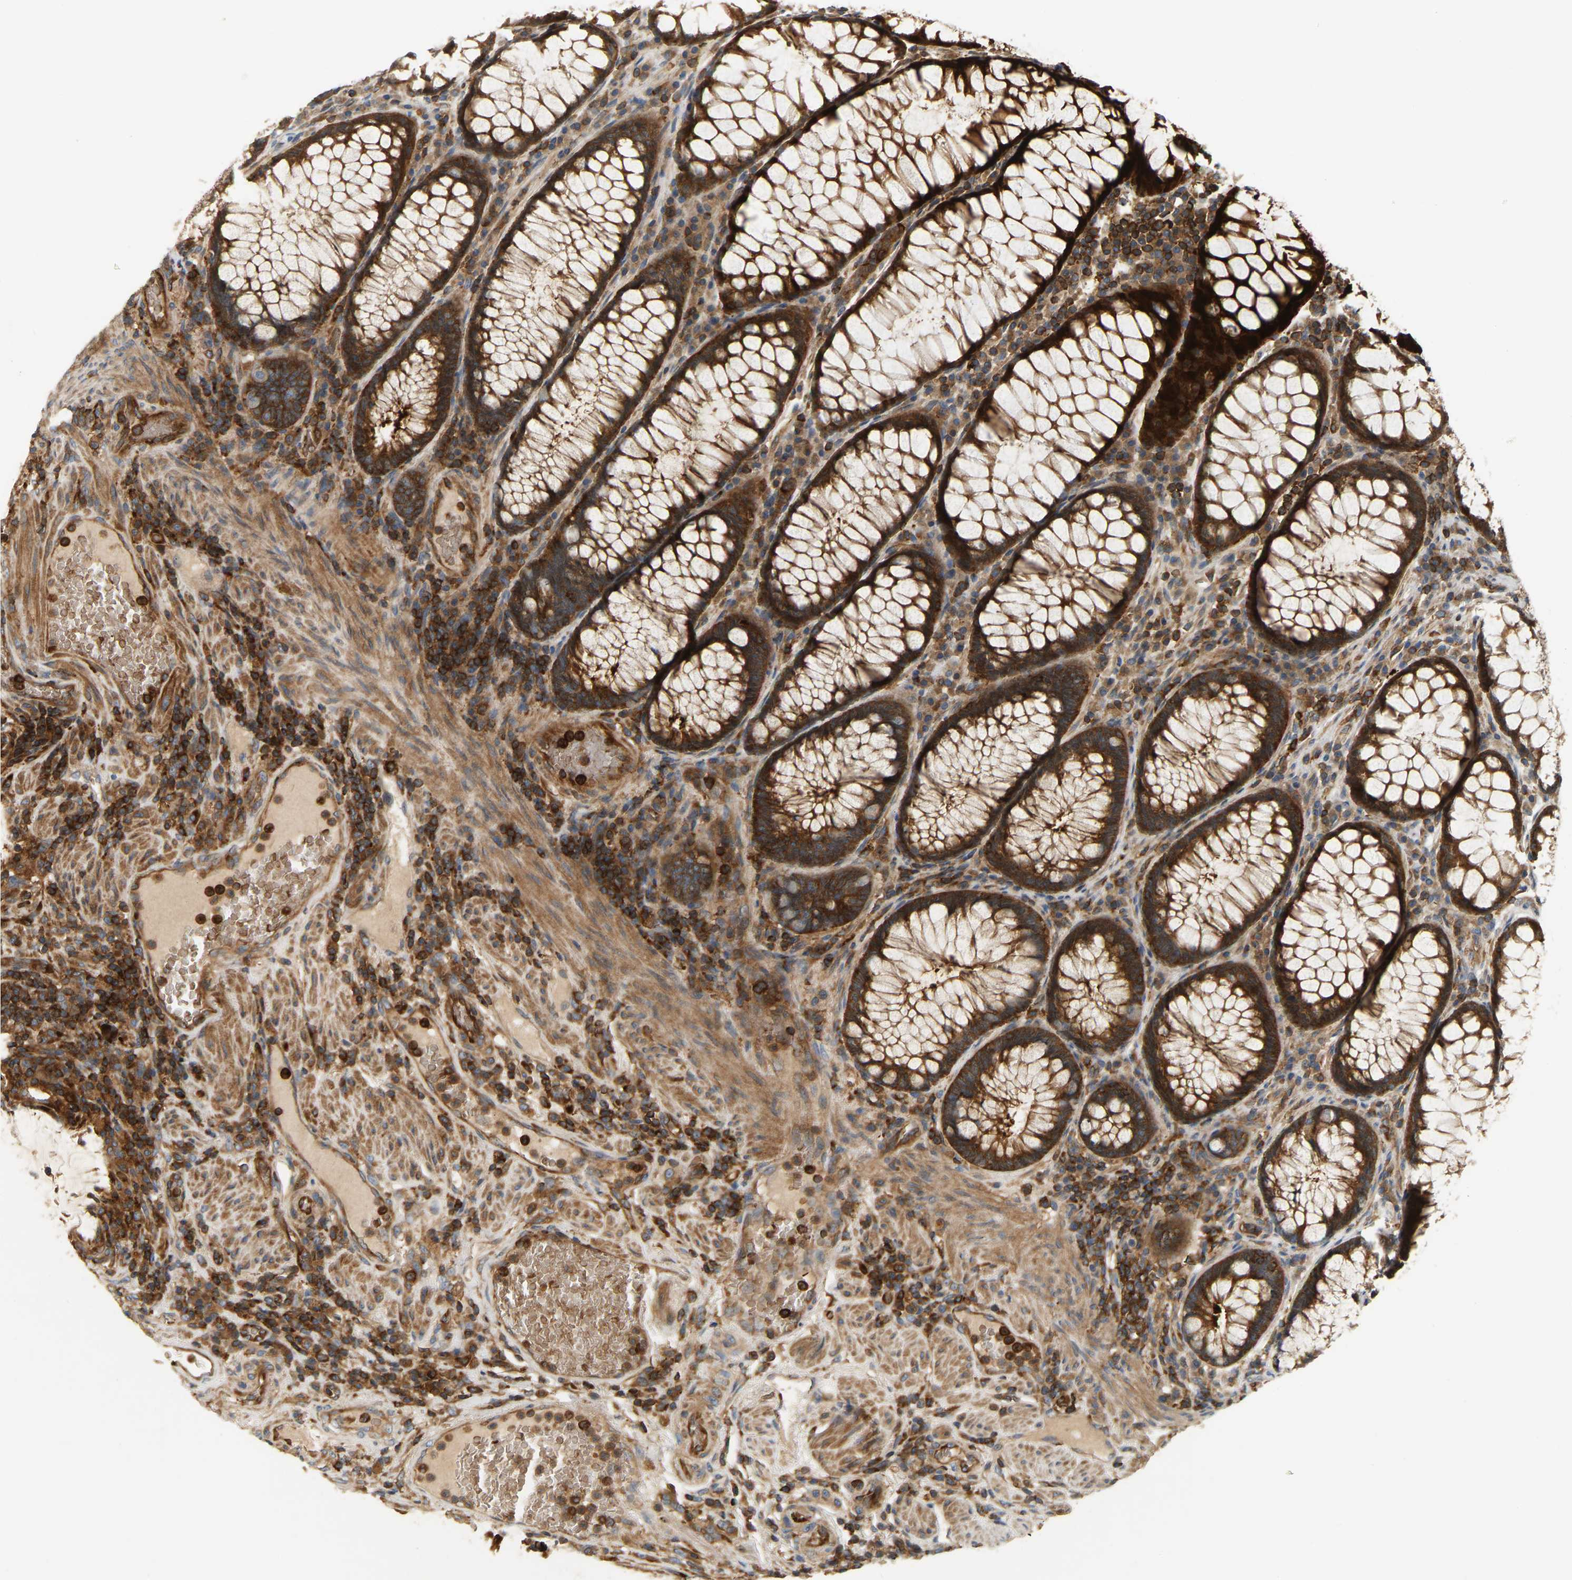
{"staining": {"intensity": "strong", "quantity": ">75%", "location": "cytoplasmic/membranous"}, "tissue": "colorectal cancer", "cell_type": "Tumor cells", "image_type": "cancer", "snomed": [{"axis": "morphology", "description": "Normal tissue, NOS"}, {"axis": "morphology", "description": "Adenocarcinoma, NOS"}, {"axis": "topography", "description": "Rectum"}, {"axis": "topography", "description": "Peripheral nerve tissue"}], "caption": "The histopathology image reveals staining of colorectal adenocarcinoma, revealing strong cytoplasmic/membranous protein positivity (brown color) within tumor cells. (brown staining indicates protein expression, while blue staining denotes nuclei).", "gene": "AKAP13", "patient": {"sex": "male", "age": 92}}